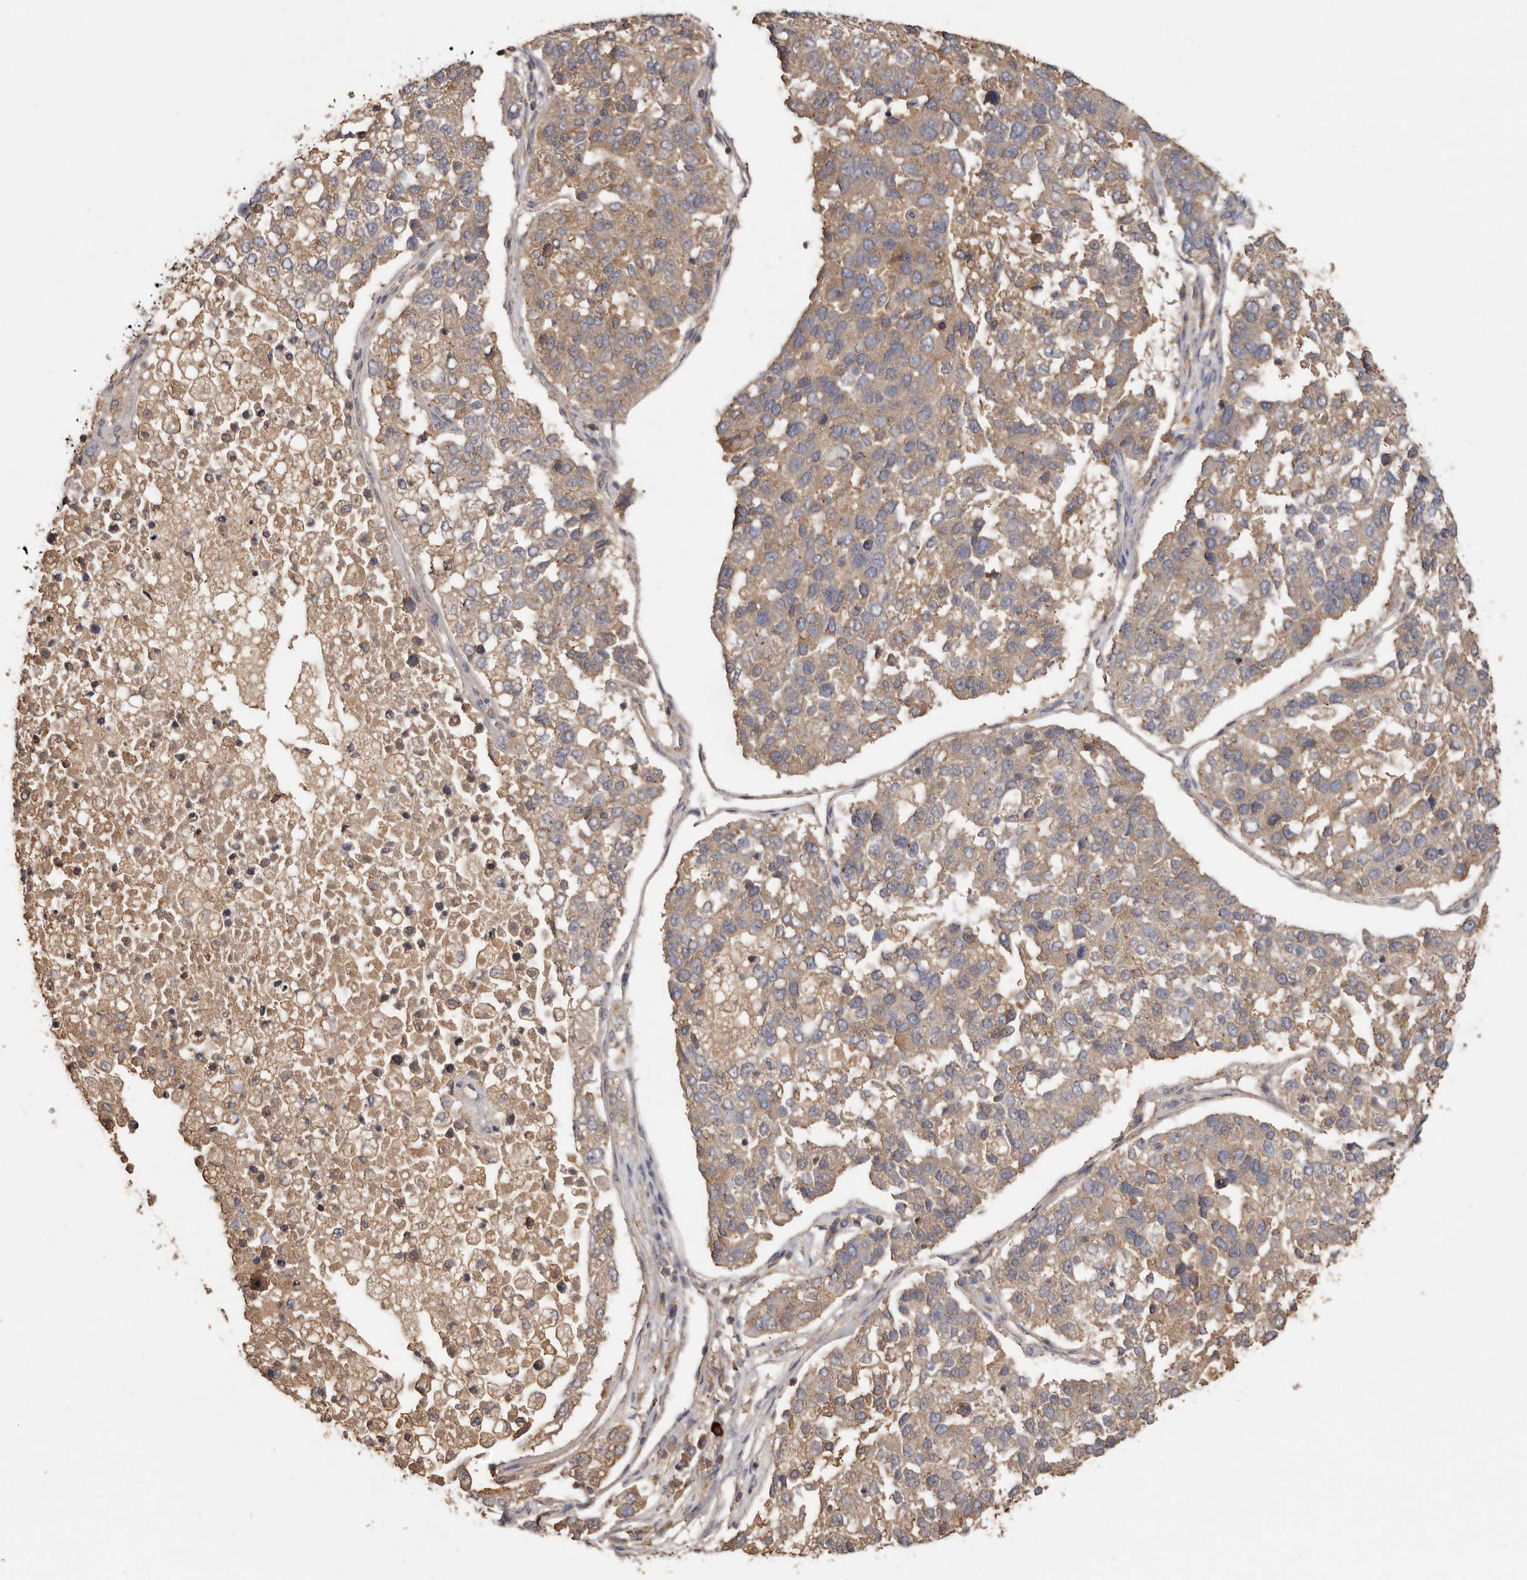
{"staining": {"intensity": "weak", "quantity": ">75%", "location": "cytoplasmic/membranous"}, "tissue": "pancreatic cancer", "cell_type": "Tumor cells", "image_type": "cancer", "snomed": [{"axis": "morphology", "description": "Adenocarcinoma, NOS"}, {"axis": "topography", "description": "Pancreas"}], "caption": "Immunohistochemical staining of human pancreatic adenocarcinoma demonstrates low levels of weak cytoplasmic/membranous protein expression in approximately >75% of tumor cells. (brown staining indicates protein expression, while blue staining denotes nuclei).", "gene": "RWDD1", "patient": {"sex": "female", "age": 61}}